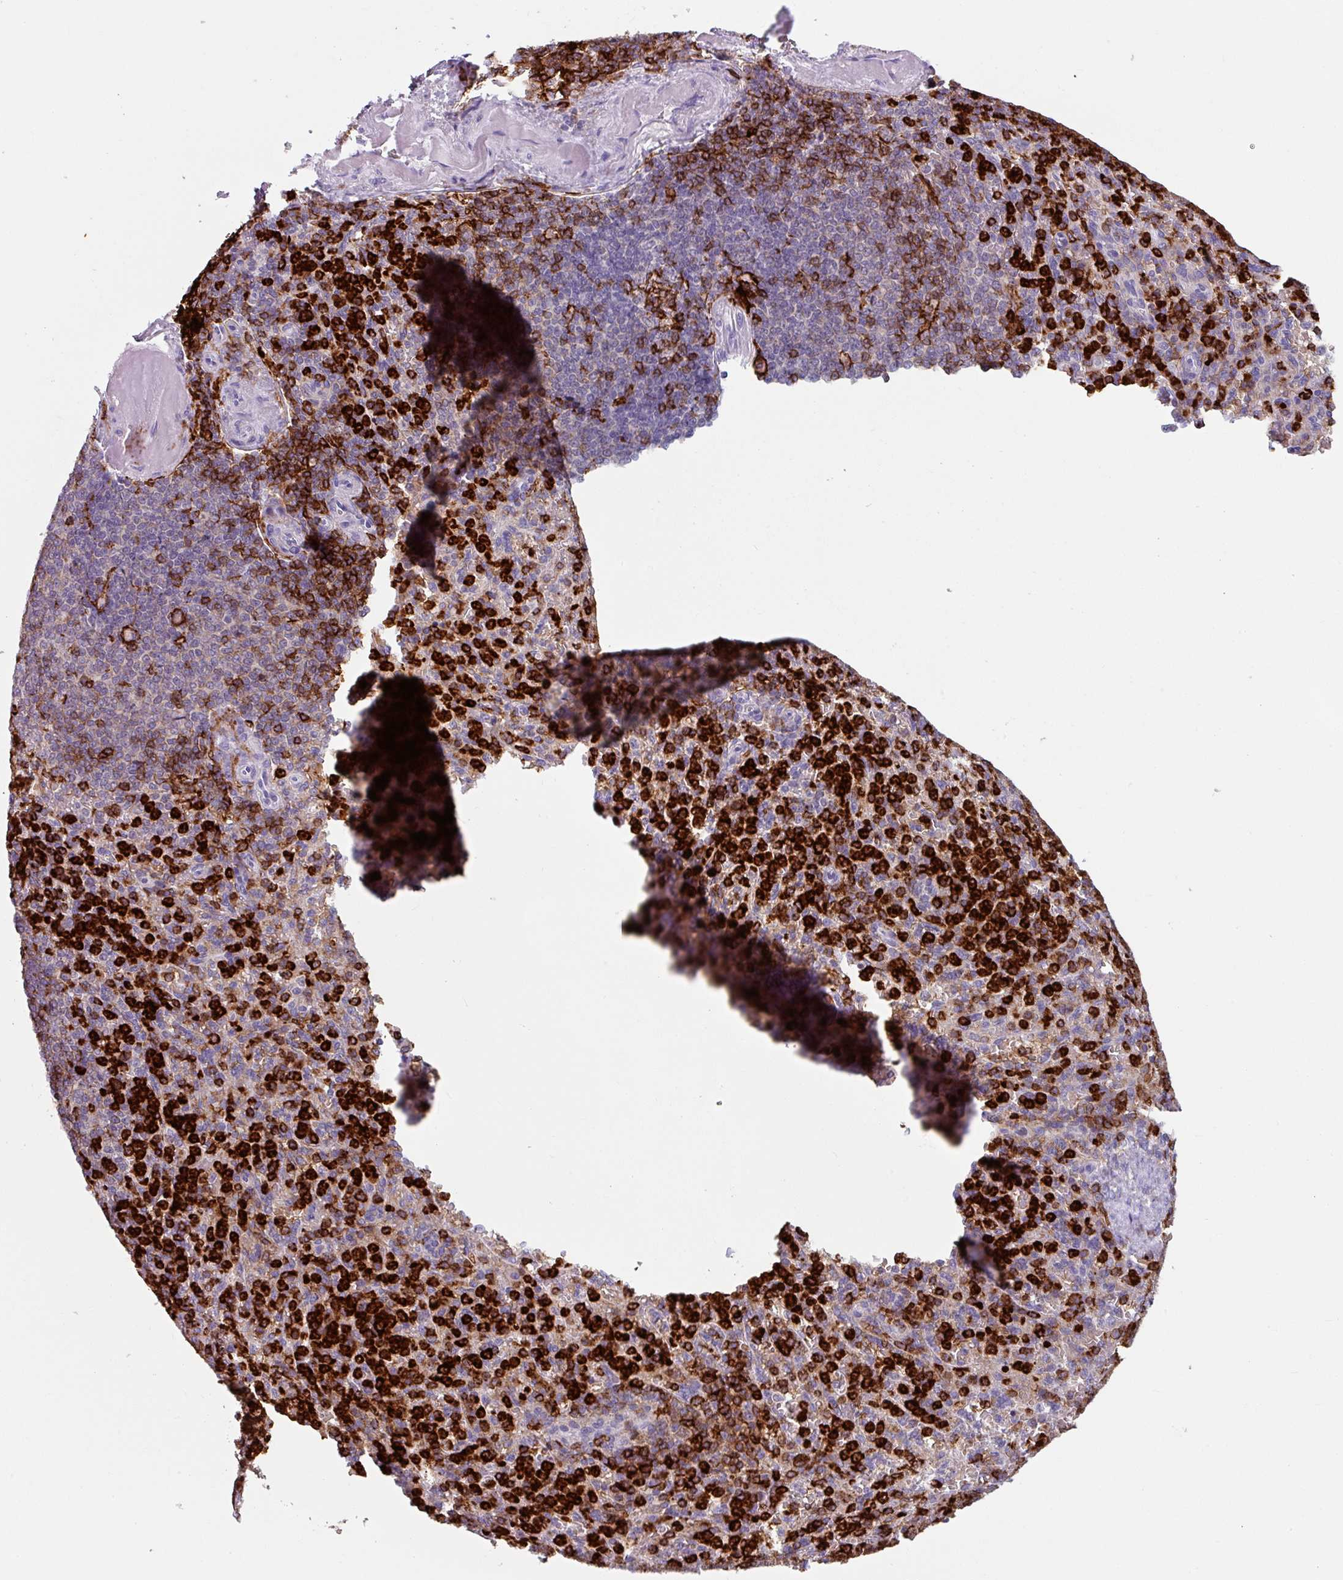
{"staining": {"intensity": "strong", "quantity": ">75%", "location": "cytoplasmic/membranous"}, "tissue": "spleen", "cell_type": "Cells in red pulp", "image_type": "normal", "snomed": [{"axis": "morphology", "description": "Normal tissue, NOS"}, {"axis": "topography", "description": "Spleen"}], "caption": "Normal spleen exhibits strong cytoplasmic/membranous expression in approximately >75% of cells in red pulp, visualized by immunohistochemistry.", "gene": "EXOSC5", "patient": {"sex": "female", "age": 74}}